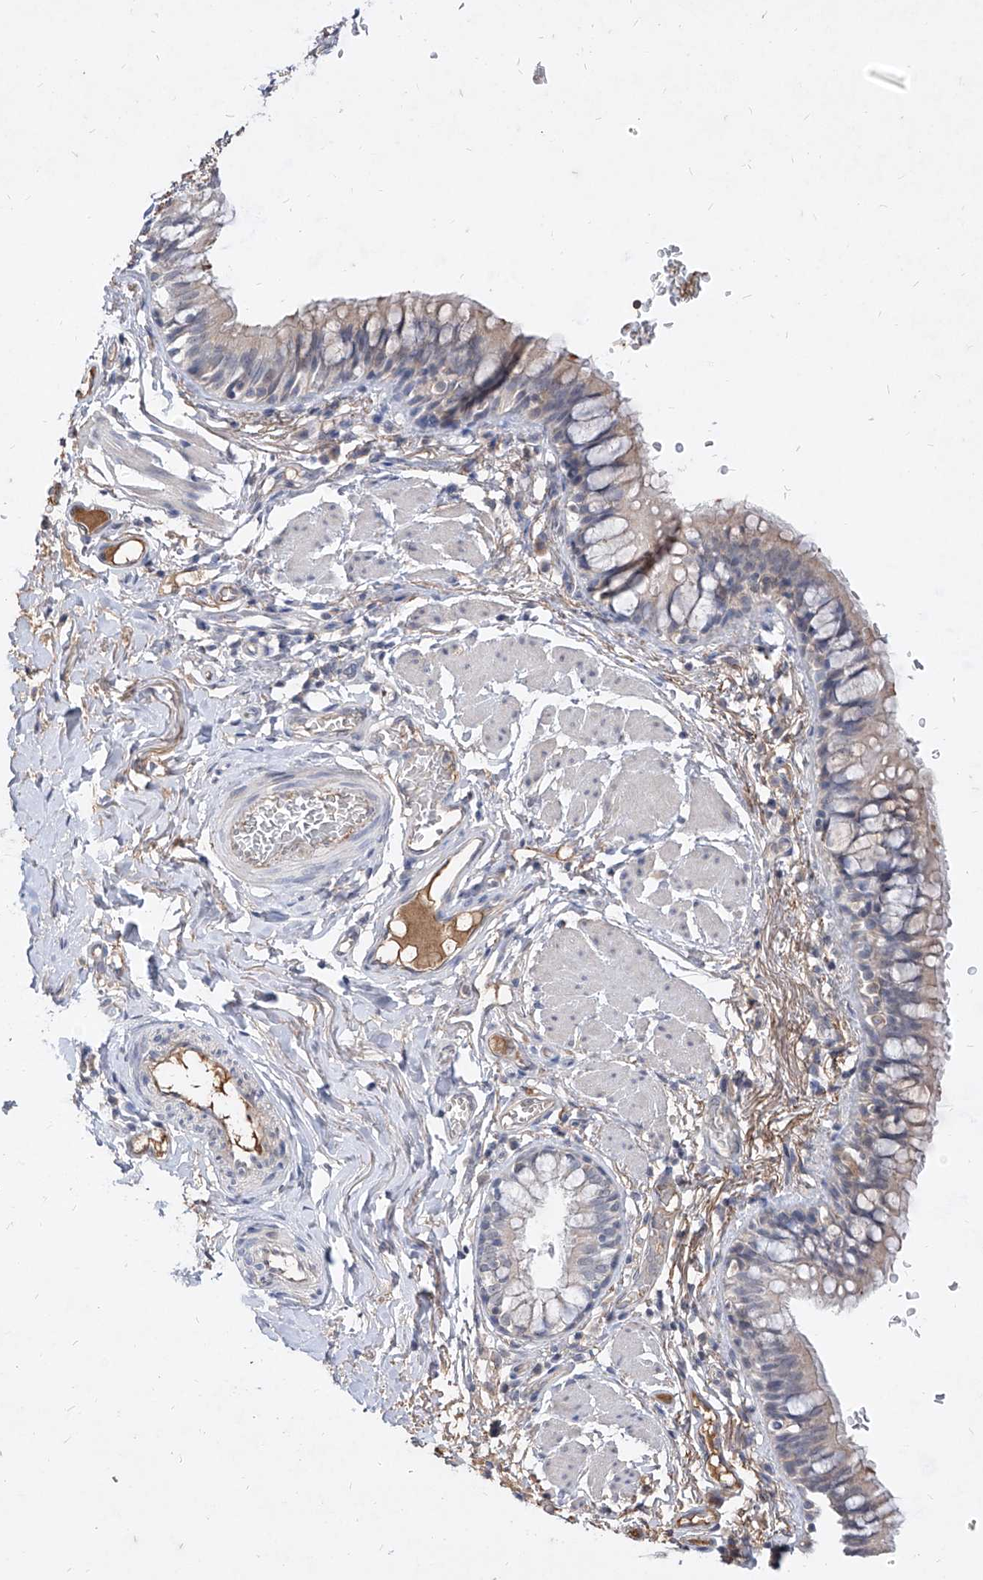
{"staining": {"intensity": "negative", "quantity": "none", "location": "none"}, "tissue": "bronchus", "cell_type": "Respiratory epithelial cells", "image_type": "normal", "snomed": [{"axis": "morphology", "description": "Normal tissue, NOS"}, {"axis": "topography", "description": "Cartilage tissue"}, {"axis": "topography", "description": "Bronchus"}], "caption": "DAB (3,3'-diaminobenzidine) immunohistochemical staining of unremarkable bronchus exhibits no significant positivity in respiratory epithelial cells.", "gene": "C4A", "patient": {"sex": "female", "age": 36}}